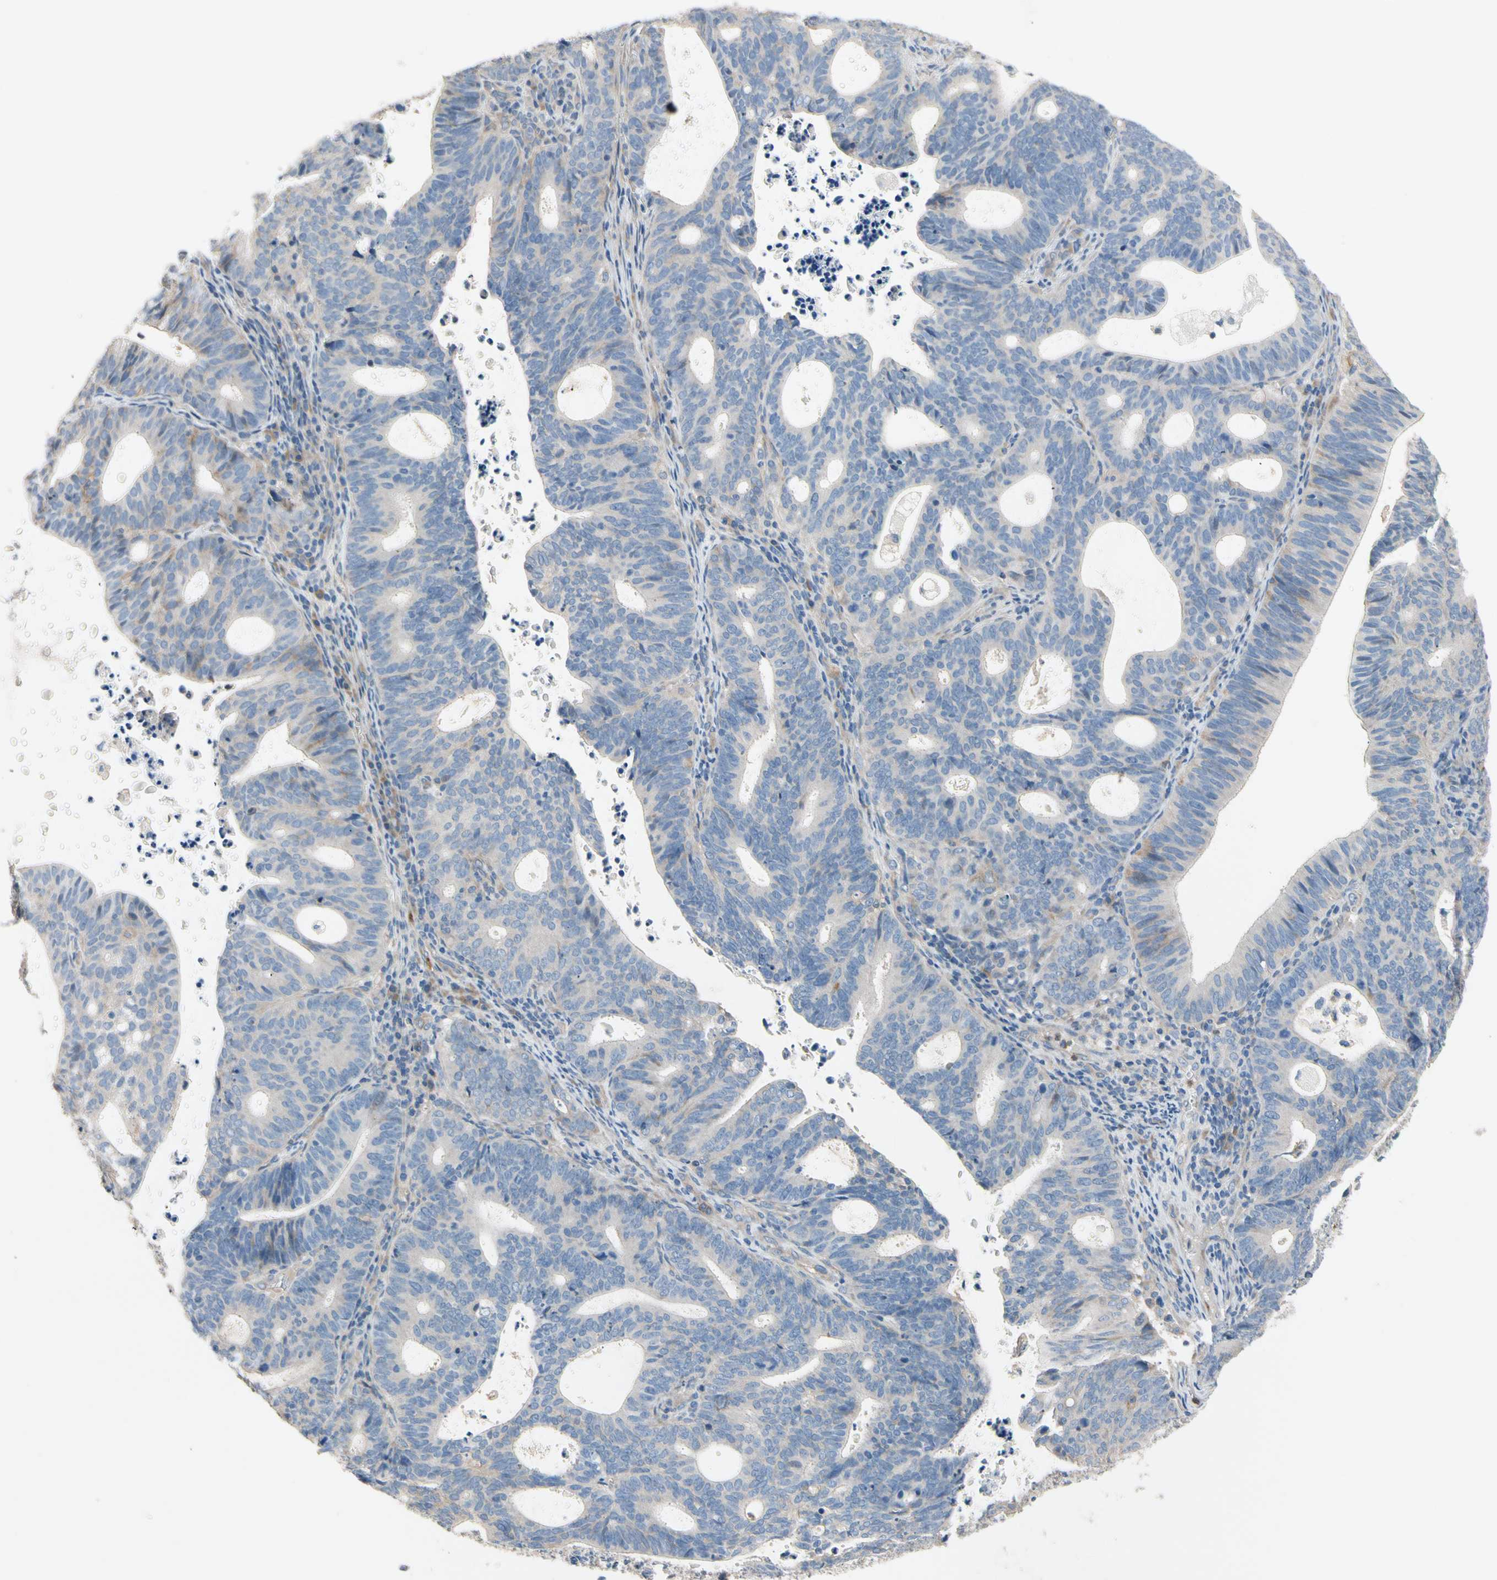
{"staining": {"intensity": "weak", "quantity": "25%-75%", "location": "cytoplasmic/membranous"}, "tissue": "endometrial cancer", "cell_type": "Tumor cells", "image_type": "cancer", "snomed": [{"axis": "morphology", "description": "Adenocarcinoma, NOS"}, {"axis": "topography", "description": "Uterus"}], "caption": "Weak cytoplasmic/membranous protein positivity is appreciated in about 25%-75% of tumor cells in endometrial cancer (adenocarcinoma). (Brightfield microscopy of DAB IHC at high magnification).", "gene": "SIGLEC5", "patient": {"sex": "female", "age": 83}}